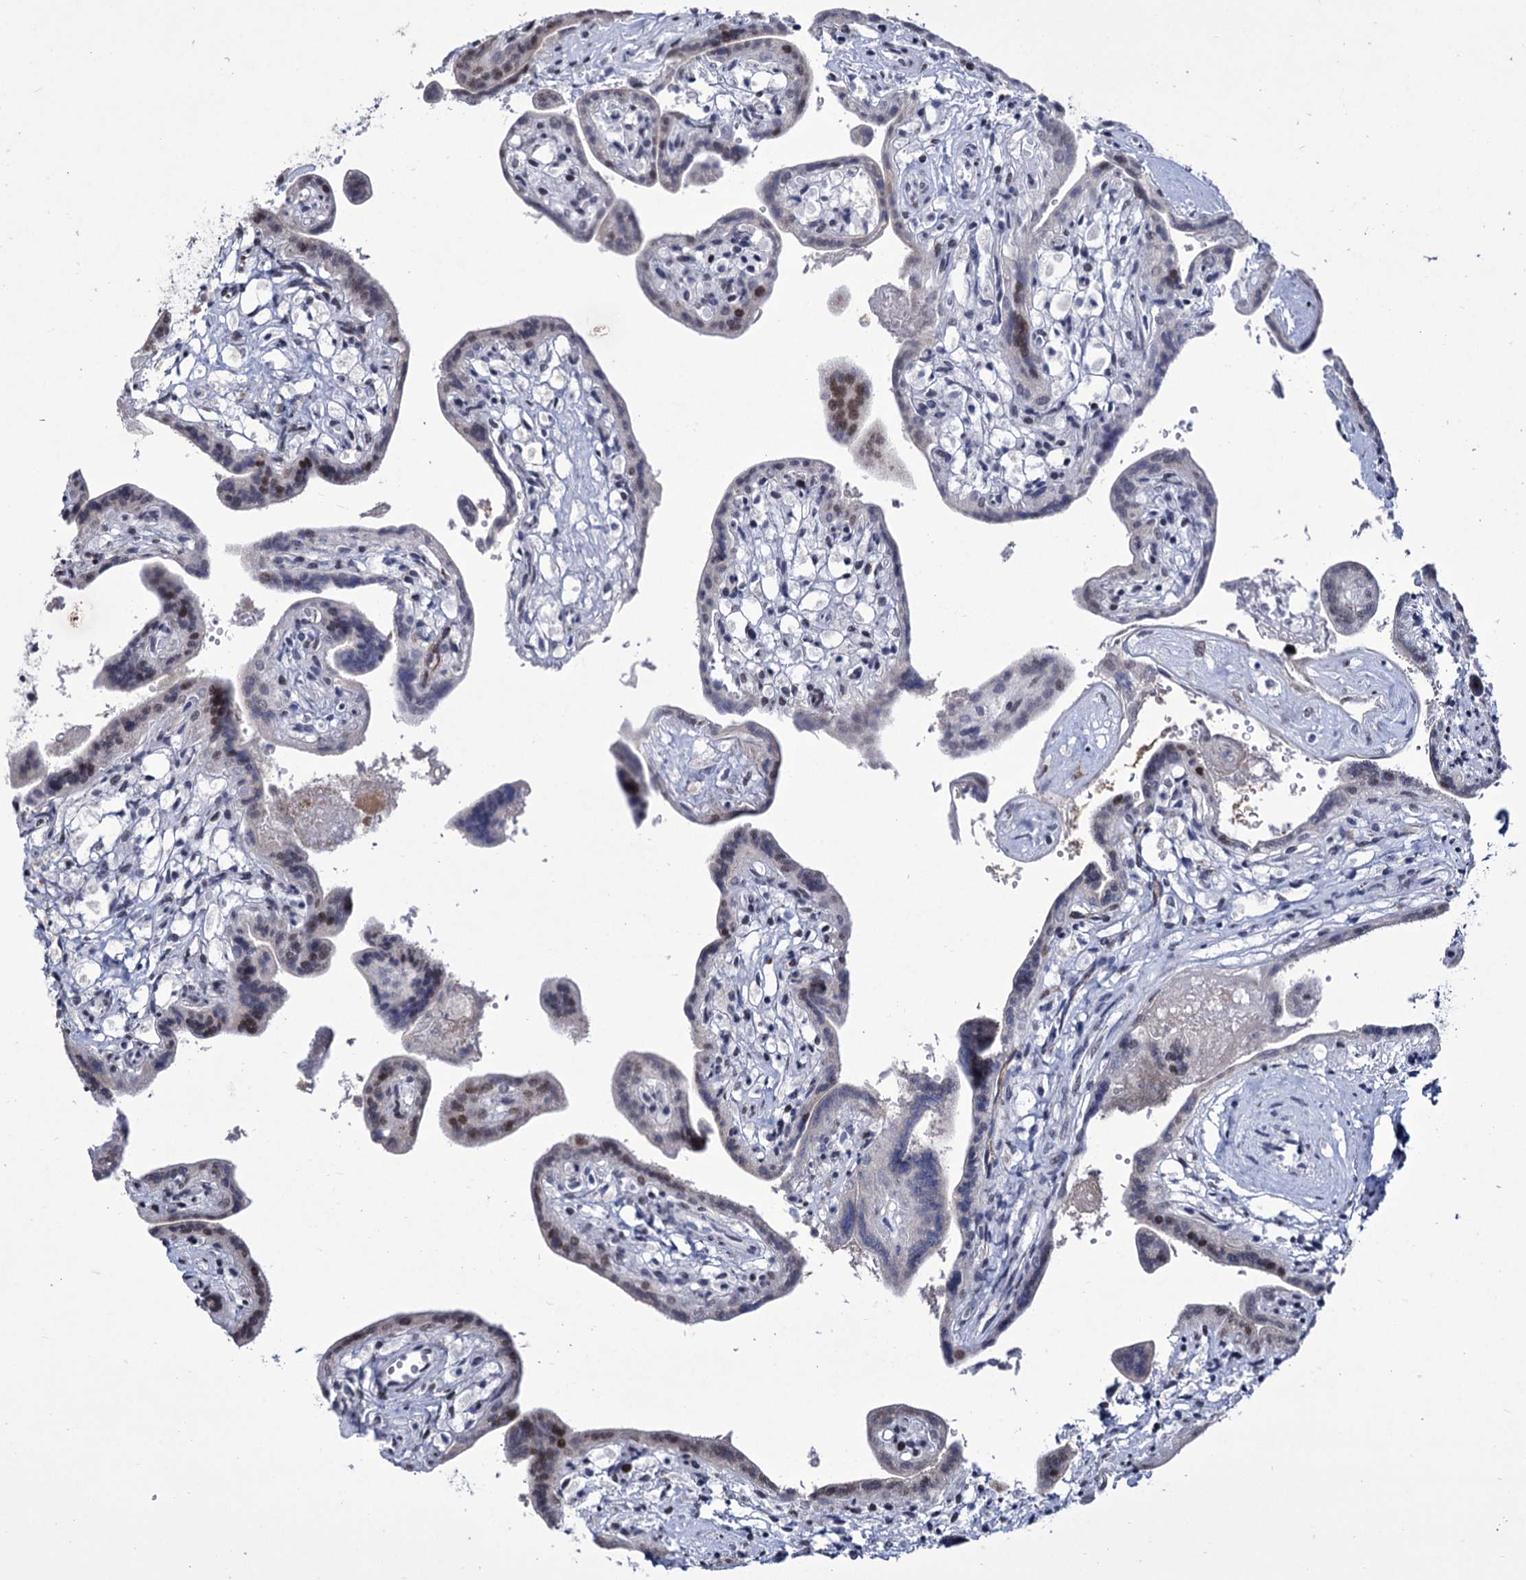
{"staining": {"intensity": "moderate", "quantity": "25%-75%", "location": "cytoplasmic/membranous,nuclear"}, "tissue": "placenta", "cell_type": "Trophoblastic cells", "image_type": "normal", "snomed": [{"axis": "morphology", "description": "Normal tissue, NOS"}, {"axis": "topography", "description": "Placenta"}], "caption": "Moderate cytoplasmic/membranous,nuclear expression for a protein is appreciated in about 25%-75% of trophoblastic cells of benign placenta using IHC.", "gene": "ZC3H12C", "patient": {"sex": "female", "age": 37}}